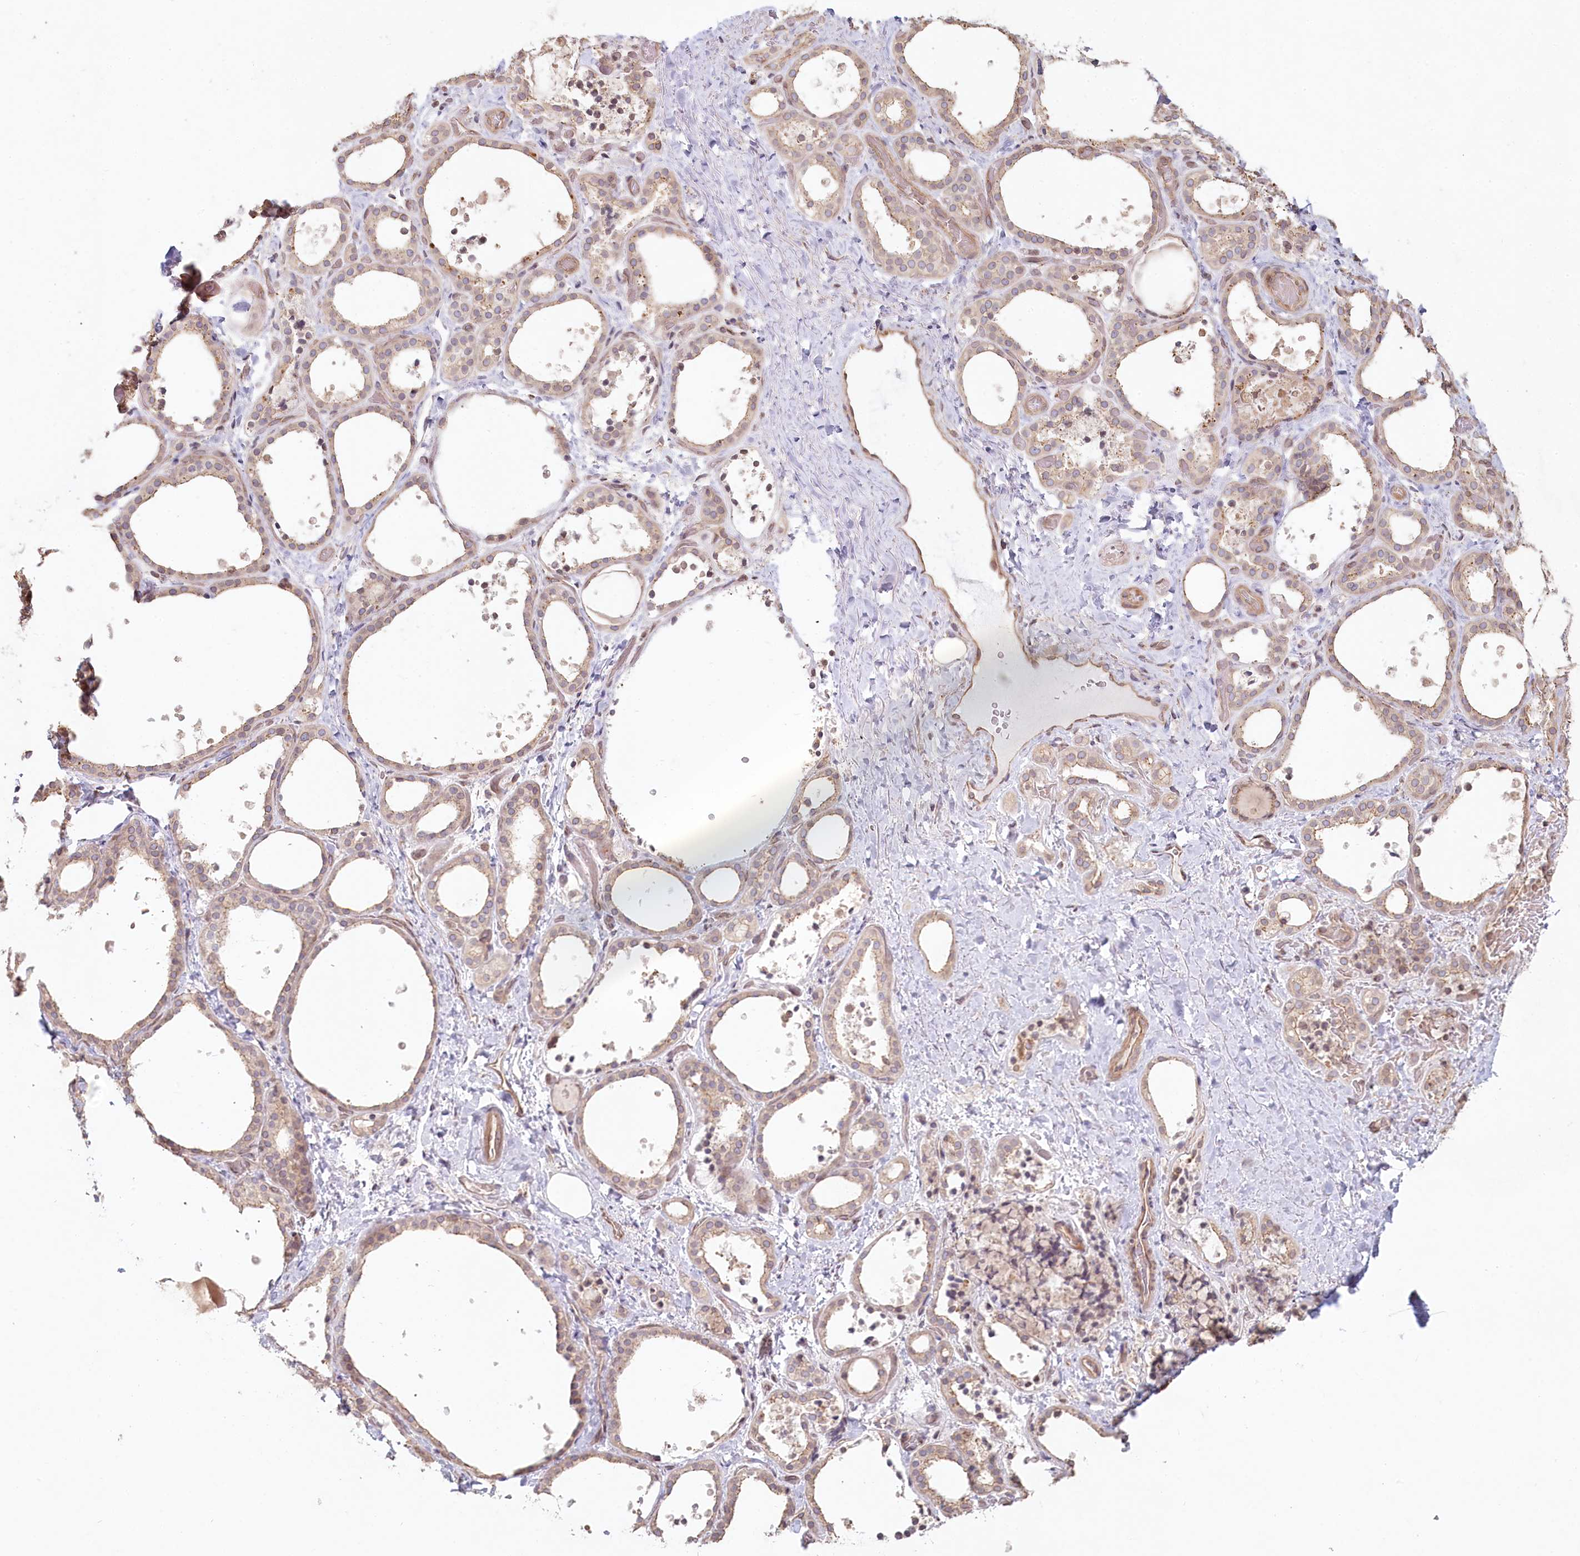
{"staining": {"intensity": "weak", "quantity": "25%-75%", "location": "cytoplasmic/membranous"}, "tissue": "thyroid gland", "cell_type": "Glandular cells", "image_type": "normal", "snomed": [{"axis": "morphology", "description": "Normal tissue, NOS"}, {"axis": "topography", "description": "Thyroid gland"}], "caption": "Immunohistochemistry image of normal thyroid gland: human thyroid gland stained using IHC exhibits low levels of weak protein expression localized specifically in the cytoplasmic/membranous of glandular cells, appearing as a cytoplasmic/membranous brown color.", "gene": "TCHP", "patient": {"sex": "female", "age": 44}}